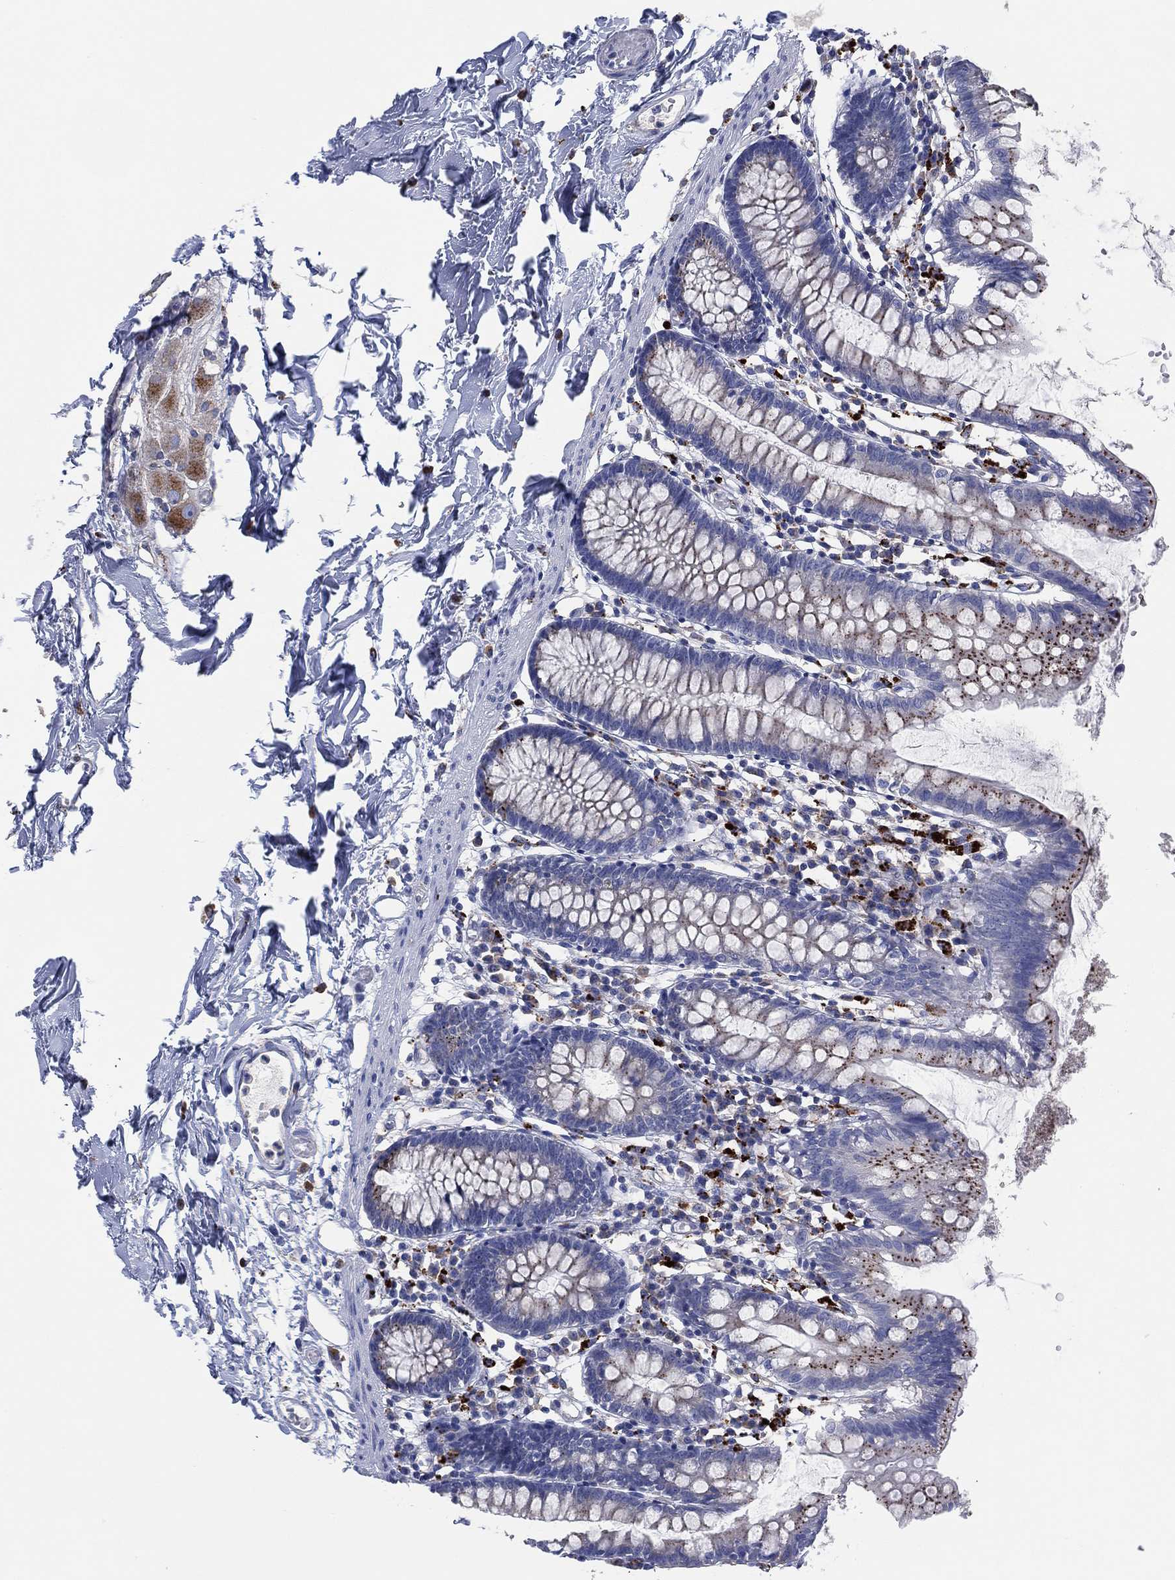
{"staining": {"intensity": "negative", "quantity": "none", "location": "none"}, "tissue": "small intestine", "cell_type": "Glandular cells", "image_type": "normal", "snomed": [{"axis": "morphology", "description": "Normal tissue, NOS"}, {"axis": "topography", "description": "Small intestine"}], "caption": "Protein analysis of unremarkable small intestine exhibits no significant expression in glandular cells. (Brightfield microscopy of DAB (3,3'-diaminobenzidine) immunohistochemistry (IHC) at high magnification).", "gene": "GALNS", "patient": {"sex": "female", "age": 90}}